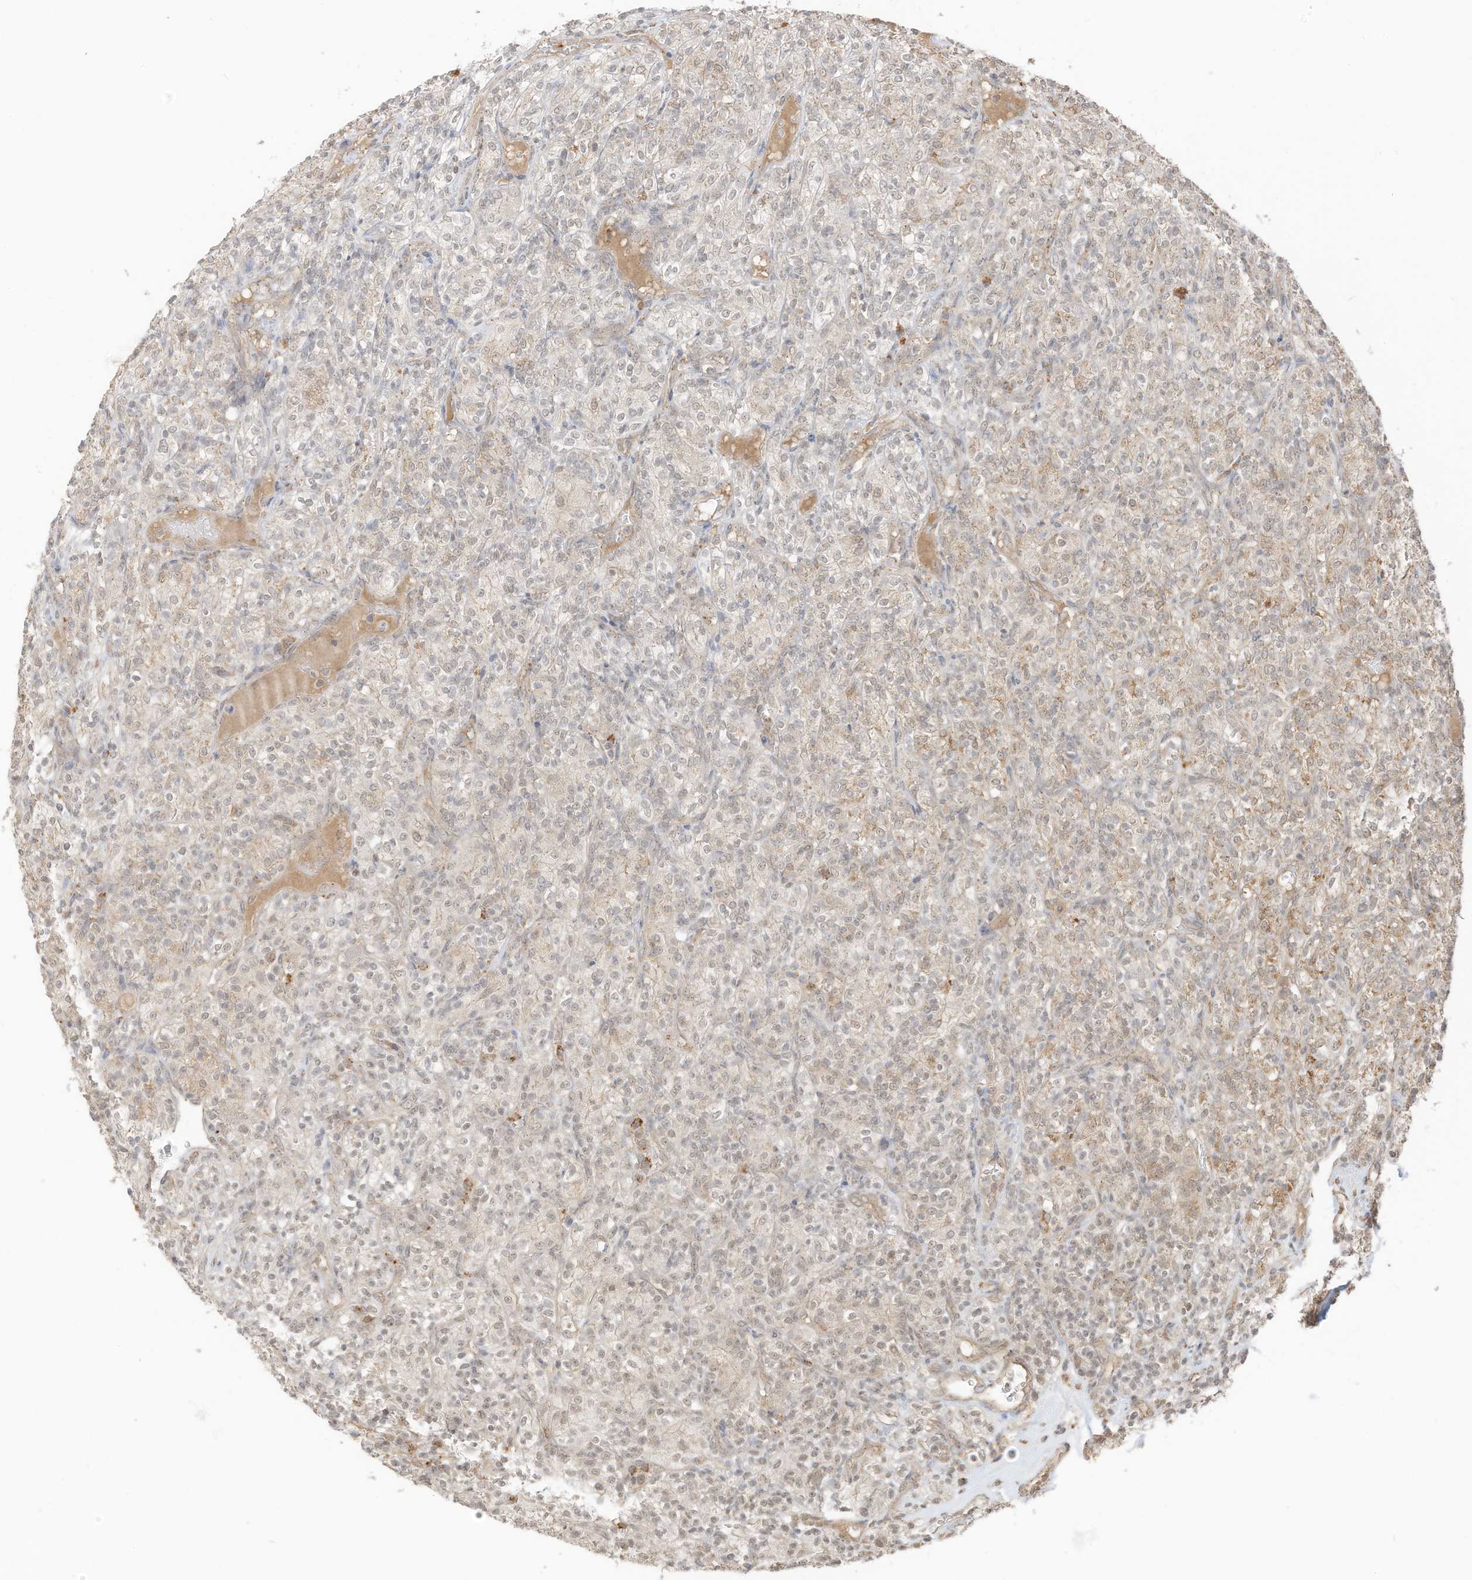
{"staining": {"intensity": "moderate", "quantity": "<25%", "location": "cytoplasmic/membranous"}, "tissue": "renal cancer", "cell_type": "Tumor cells", "image_type": "cancer", "snomed": [{"axis": "morphology", "description": "Adenocarcinoma, NOS"}, {"axis": "topography", "description": "Kidney"}], "caption": "Immunohistochemical staining of renal cancer demonstrates low levels of moderate cytoplasmic/membranous protein positivity in about <25% of tumor cells. (DAB (3,3'-diaminobenzidine) IHC, brown staining for protein, blue staining for nuclei).", "gene": "N4BP3", "patient": {"sex": "male", "age": 77}}